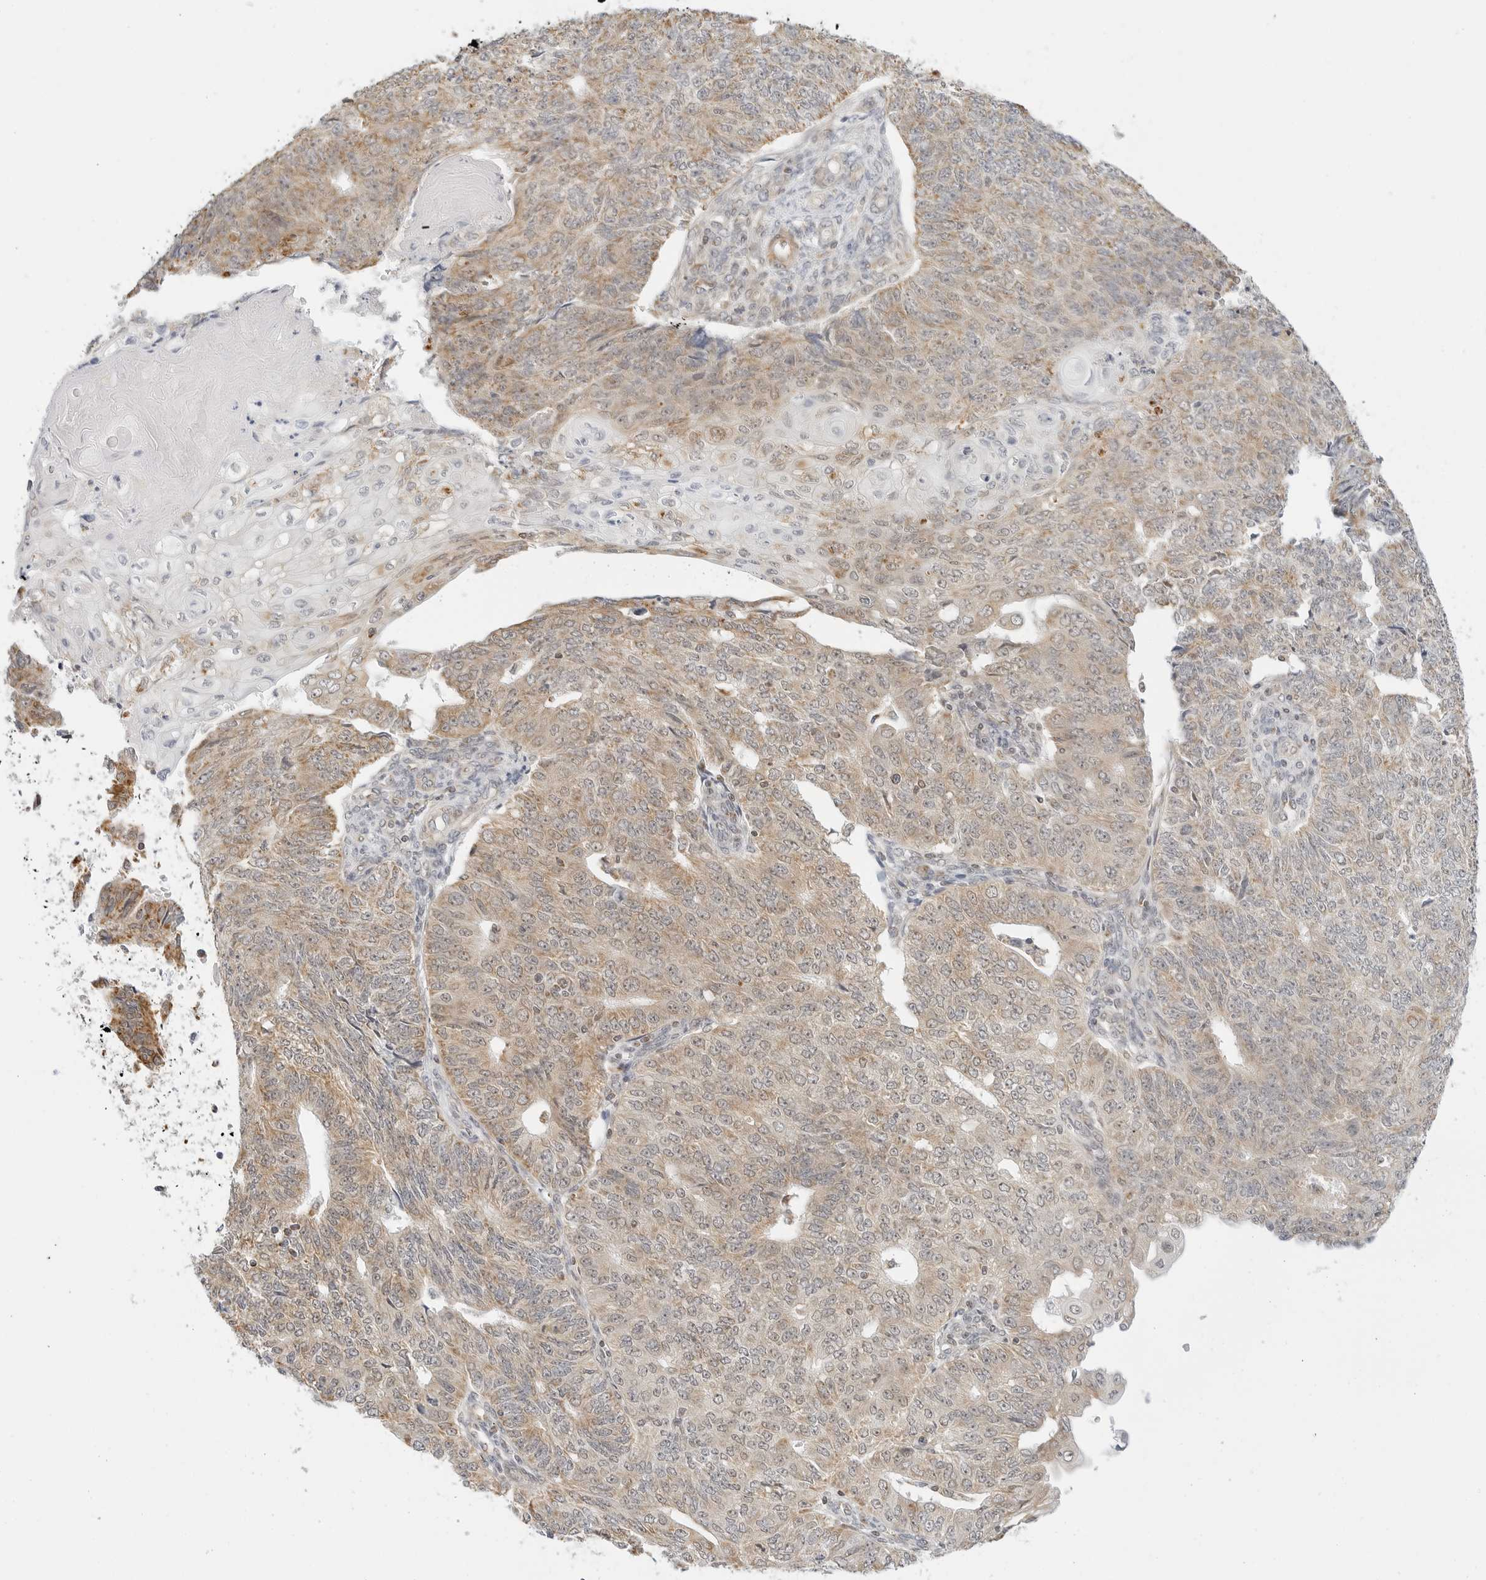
{"staining": {"intensity": "weak", "quantity": "25%-75%", "location": "cytoplasmic/membranous"}, "tissue": "endometrial cancer", "cell_type": "Tumor cells", "image_type": "cancer", "snomed": [{"axis": "morphology", "description": "Adenocarcinoma, NOS"}, {"axis": "topography", "description": "Endometrium"}], "caption": "The histopathology image shows a brown stain indicating the presence of a protein in the cytoplasmic/membranous of tumor cells in endometrial cancer.", "gene": "GORAB", "patient": {"sex": "female", "age": 32}}